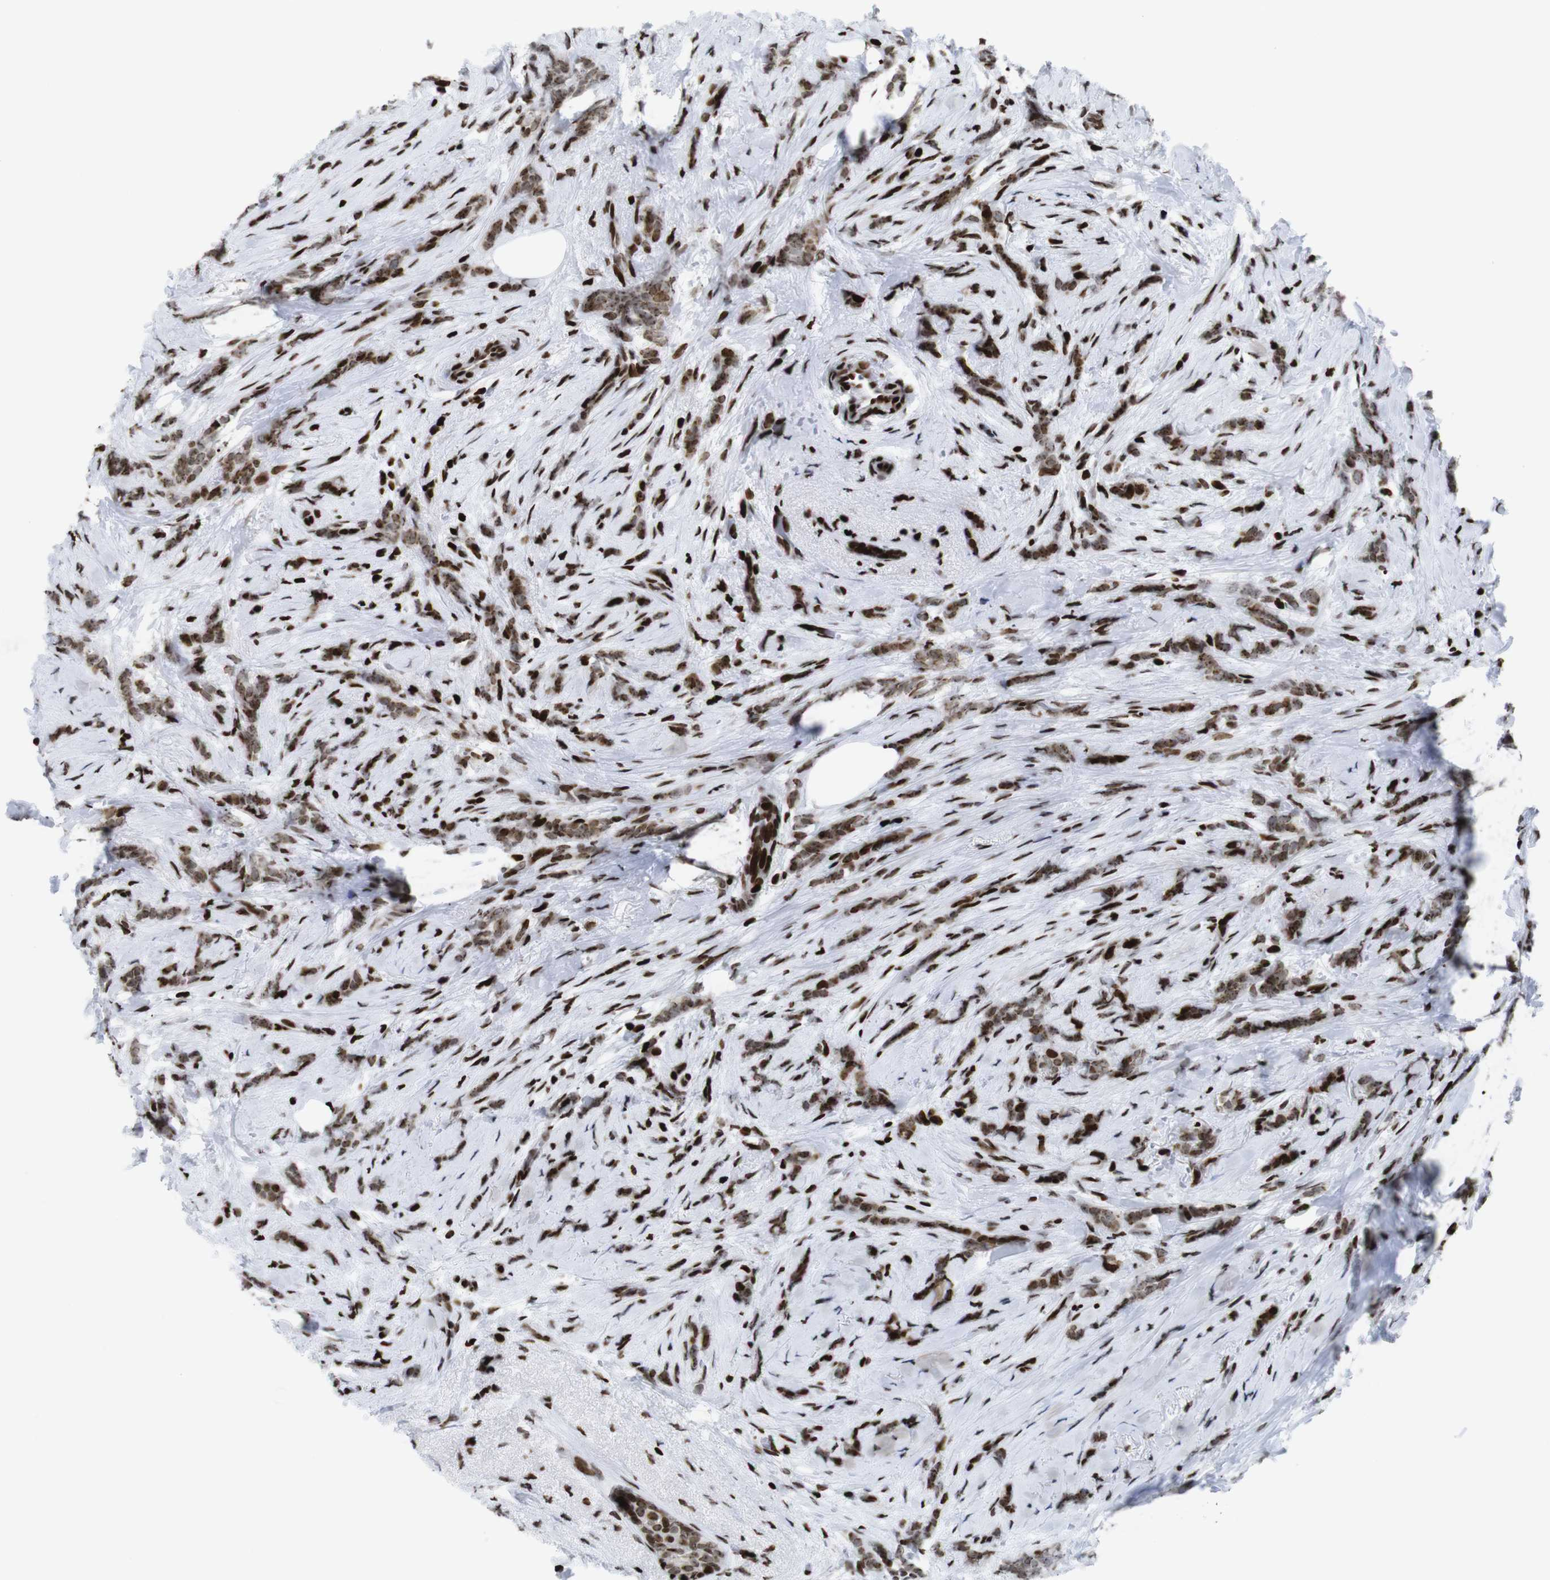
{"staining": {"intensity": "strong", "quantity": ">75%", "location": "nuclear"}, "tissue": "breast cancer", "cell_type": "Tumor cells", "image_type": "cancer", "snomed": [{"axis": "morphology", "description": "Lobular carcinoma, in situ"}, {"axis": "morphology", "description": "Lobular carcinoma"}, {"axis": "topography", "description": "Breast"}], "caption": "Immunohistochemistry of human breast cancer displays high levels of strong nuclear staining in about >75% of tumor cells. (Brightfield microscopy of DAB IHC at high magnification).", "gene": "H1-4", "patient": {"sex": "female", "age": 41}}